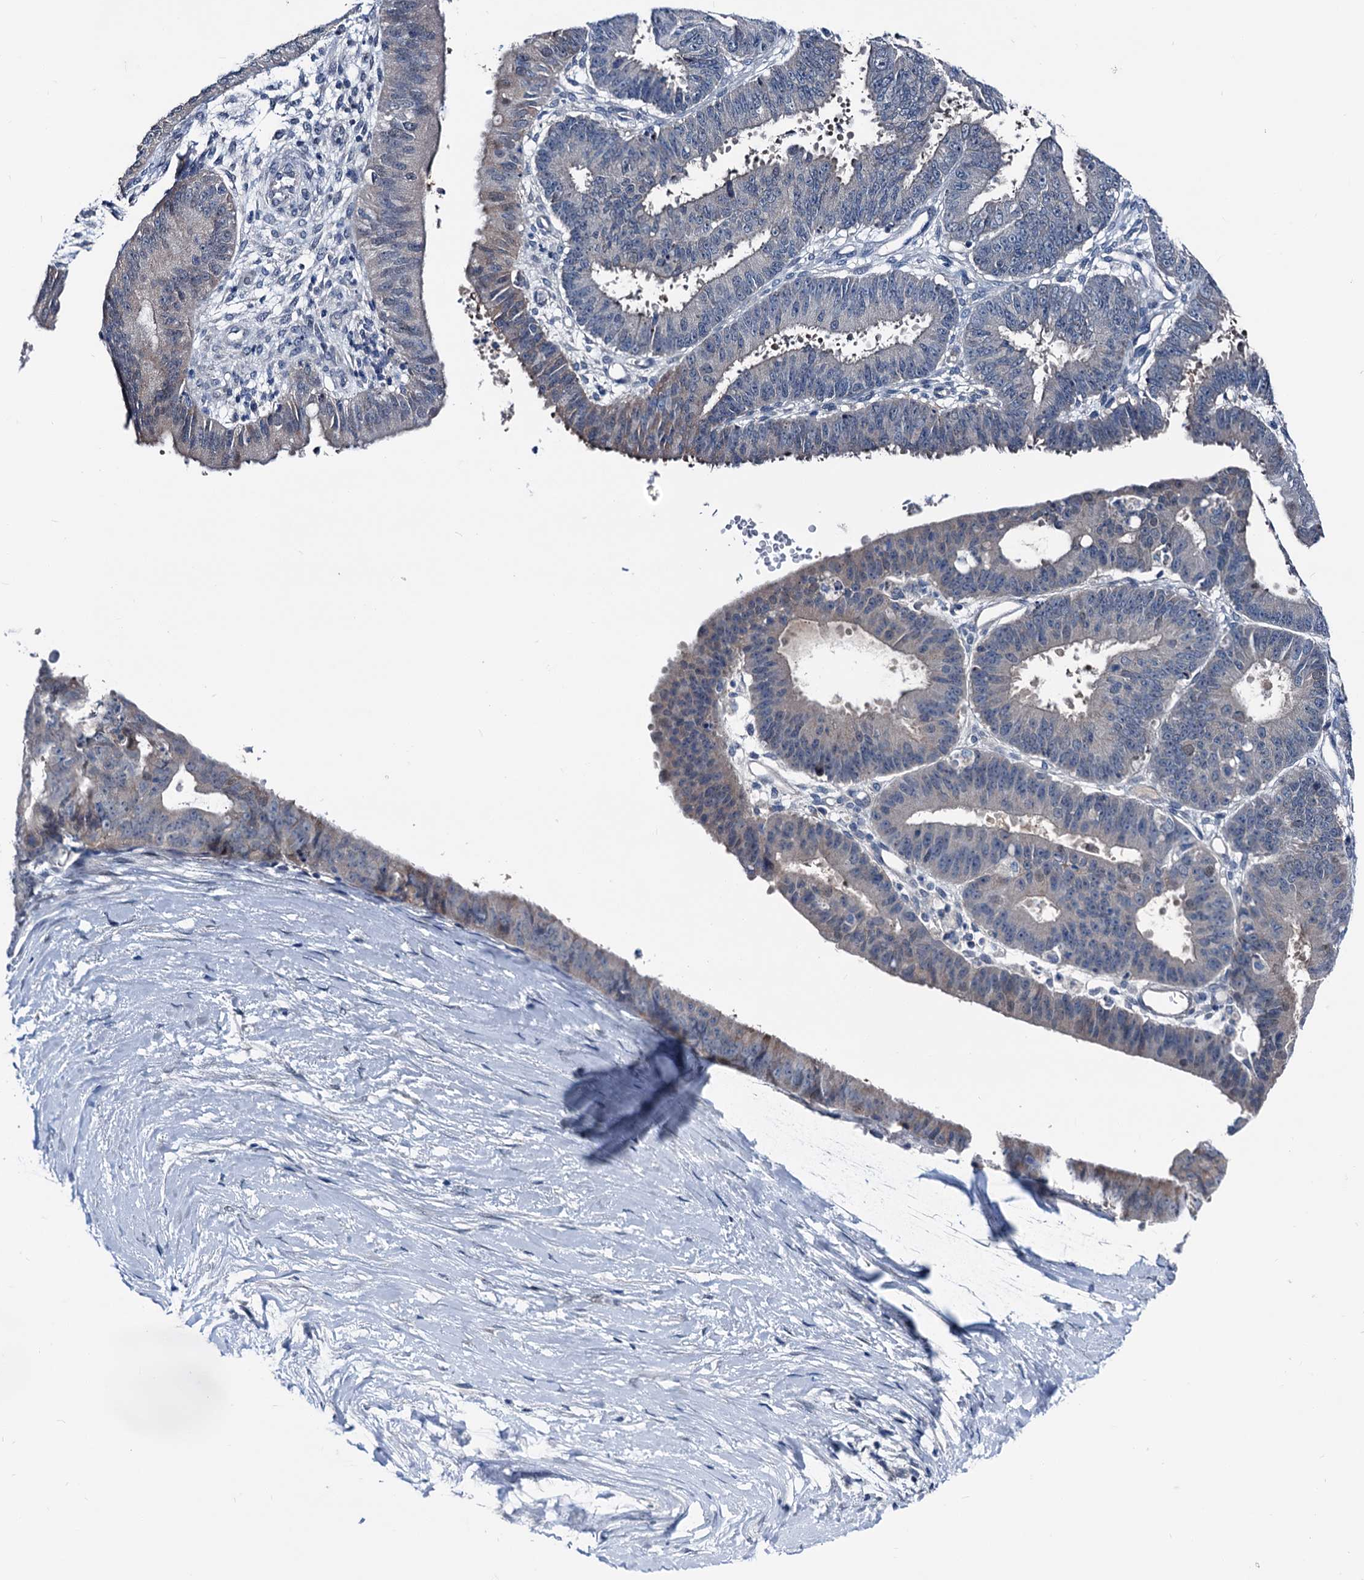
{"staining": {"intensity": "weak", "quantity": "25%-75%", "location": "cytoplasmic/membranous,nuclear"}, "tissue": "ovarian cancer", "cell_type": "Tumor cells", "image_type": "cancer", "snomed": [{"axis": "morphology", "description": "Carcinoma, endometroid"}, {"axis": "topography", "description": "Appendix"}, {"axis": "topography", "description": "Ovary"}], "caption": "Ovarian endometroid carcinoma was stained to show a protein in brown. There is low levels of weak cytoplasmic/membranous and nuclear expression in approximately 25%-75% of tumor cells. The staining was performed using DAB, with brown indicating positive protein expression. Nuclei are stained blue with hematoxylin.", "gene": "GLO1", "patient": {"sex": "female", "age": 42}}